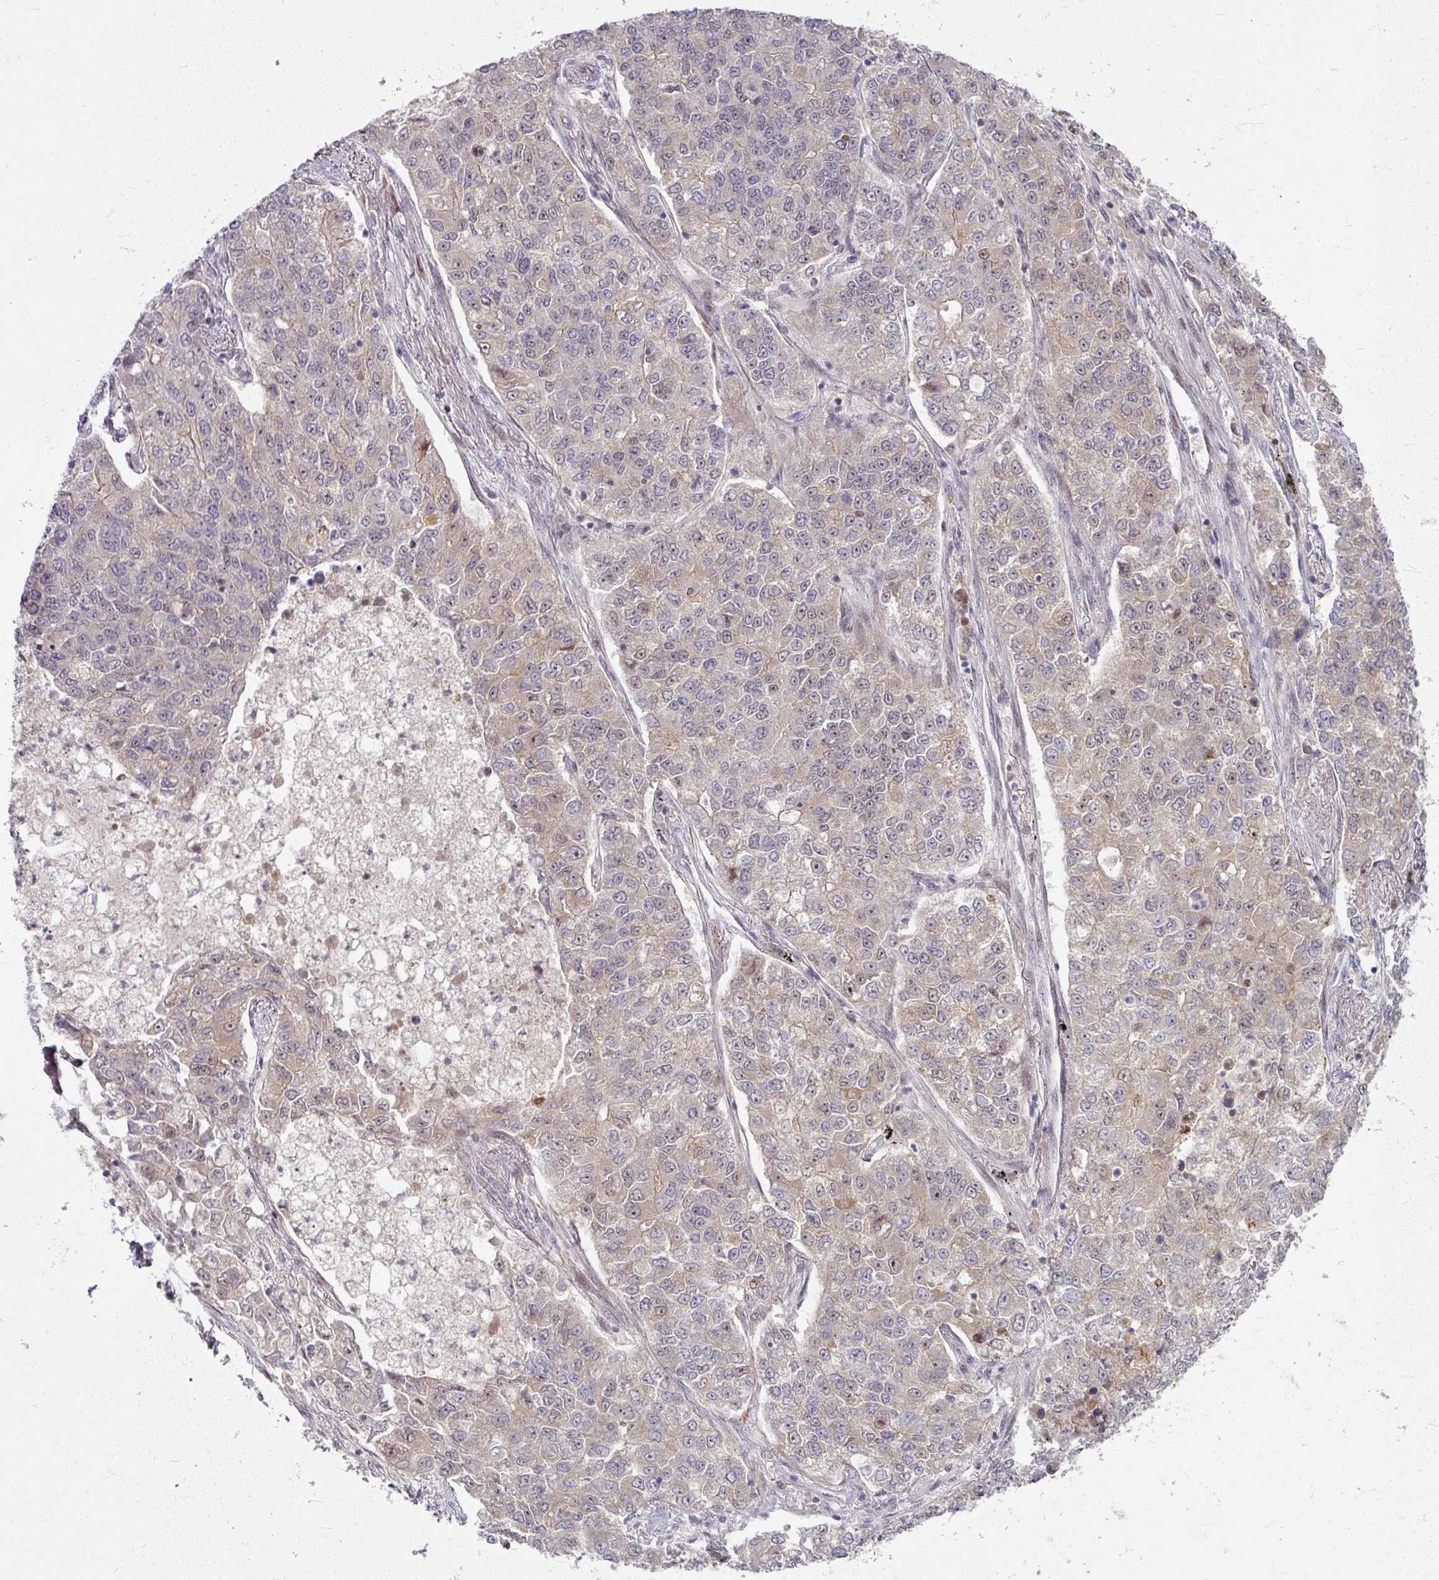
{"staining": {"intensity": "weak", "quantity": "25%-75%", "location": "cytoplasmic/membranous"}, "tissue": "lung cancer", "cell_type": "Tumor cells", "image_type": "cancer", "snomed": [{"axis": "morphology", "description": "Adenocarcinoma, NOS"}, {"axis": "topography", "description": "Lung"}], "caption": "This photomicrograph shows immunohistochemistry staining of human lung adenocarcinoma, with low weak cytoplasmic/membranous expression in approximately 25%-75% of tumor cells.", "gene": "KLC3", "patient": {"sex": "male", "age": 49}}